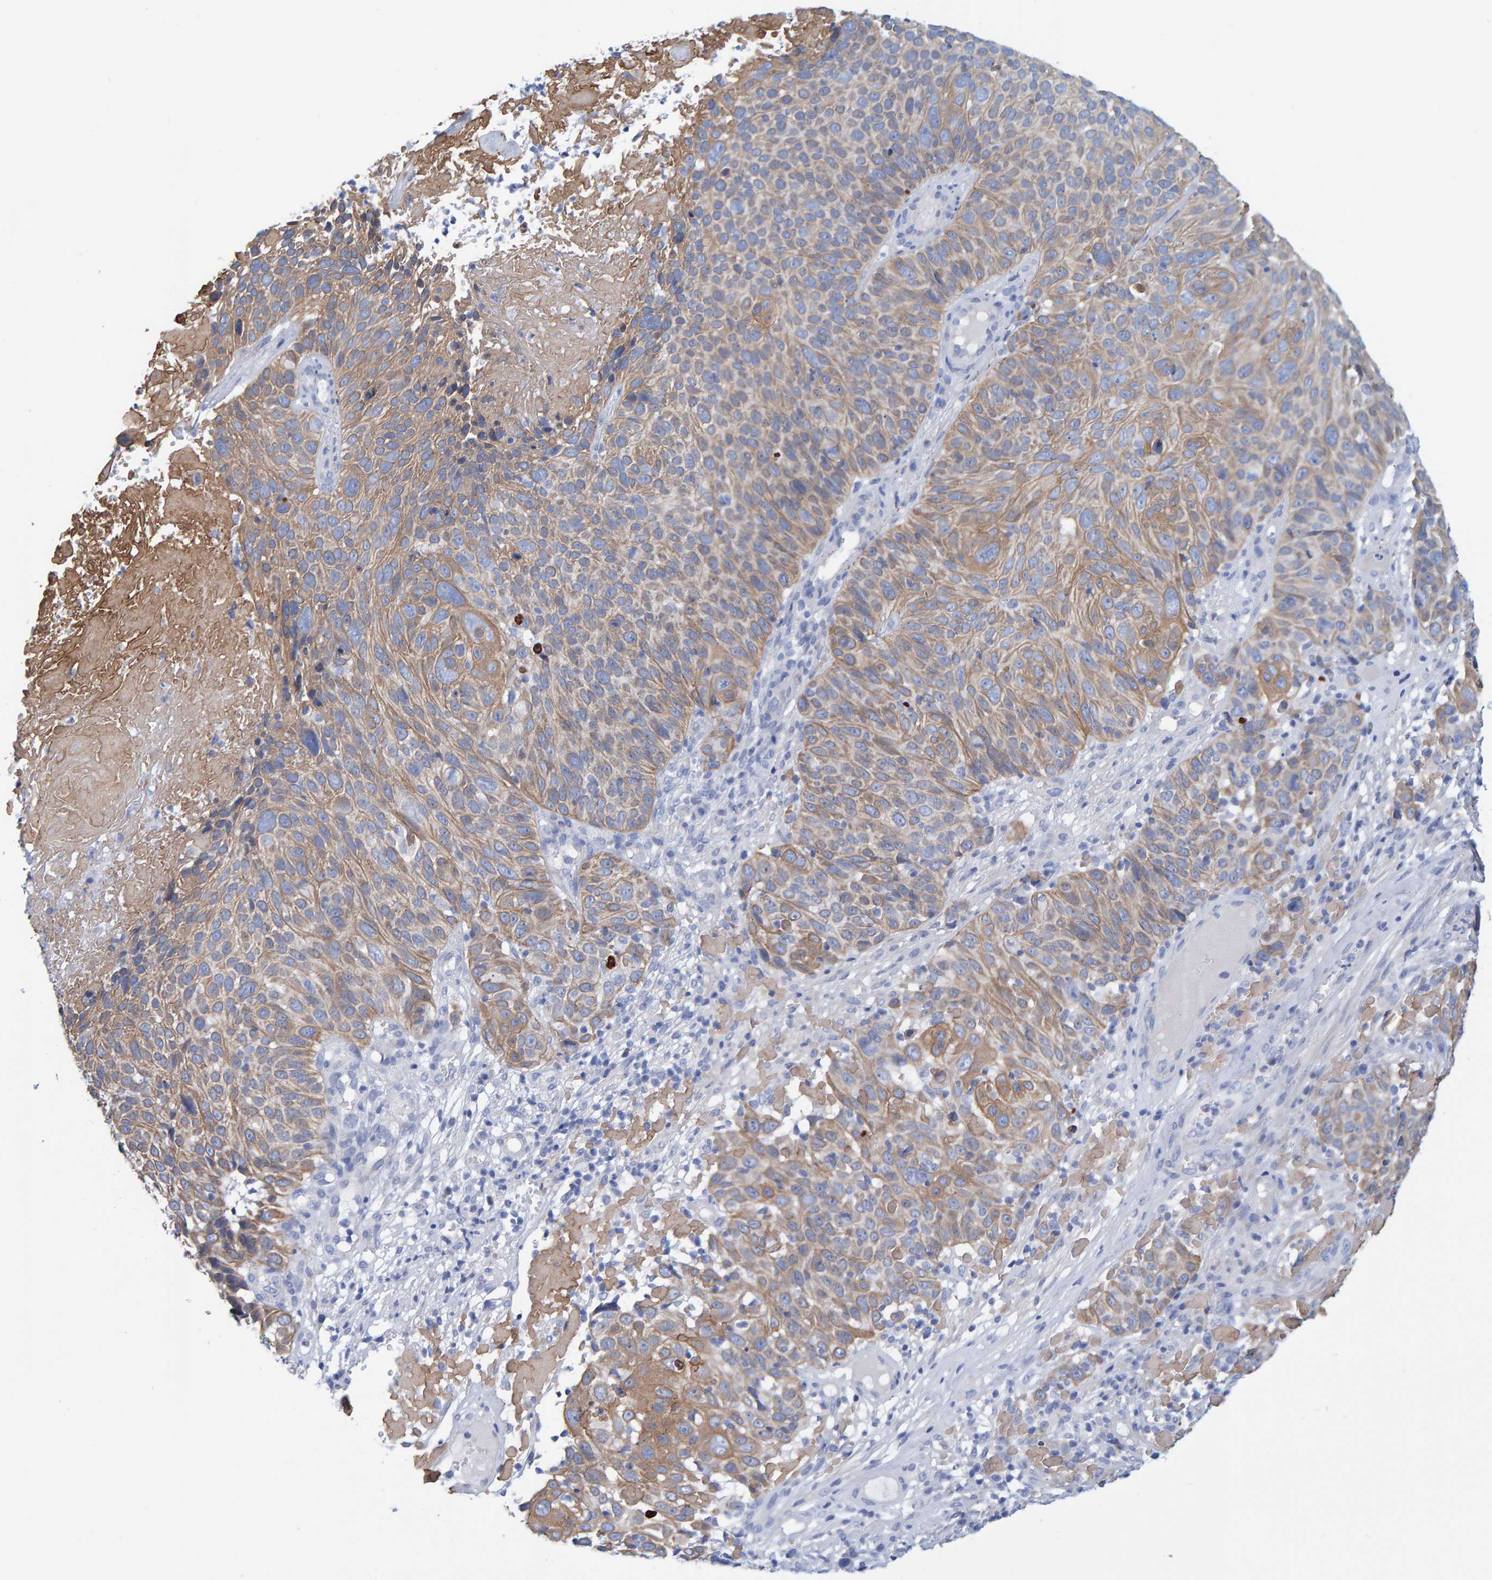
{"staining": {"intensity": "moderate", "quantity": ">75%", "location": "cytoplasmic/membranous"}, "tissue": "cervical cancer", "cell_type": "Tumor cells", "image_type": "cancer", "snomed": [{"axis": "morphology", "description": "Squamous cell carcinoma, NOS"}, {"axis": "topography", "description": "Cervix"}], "caption": "The micrograph shows a brown stain indicating the presence of a protein in the cytoplasmic/membranous of tumor cells in cervical squamous cell carcinoma.", "gene": "JAKMIP3", "patient": {"sex": "female", "age": 74}}